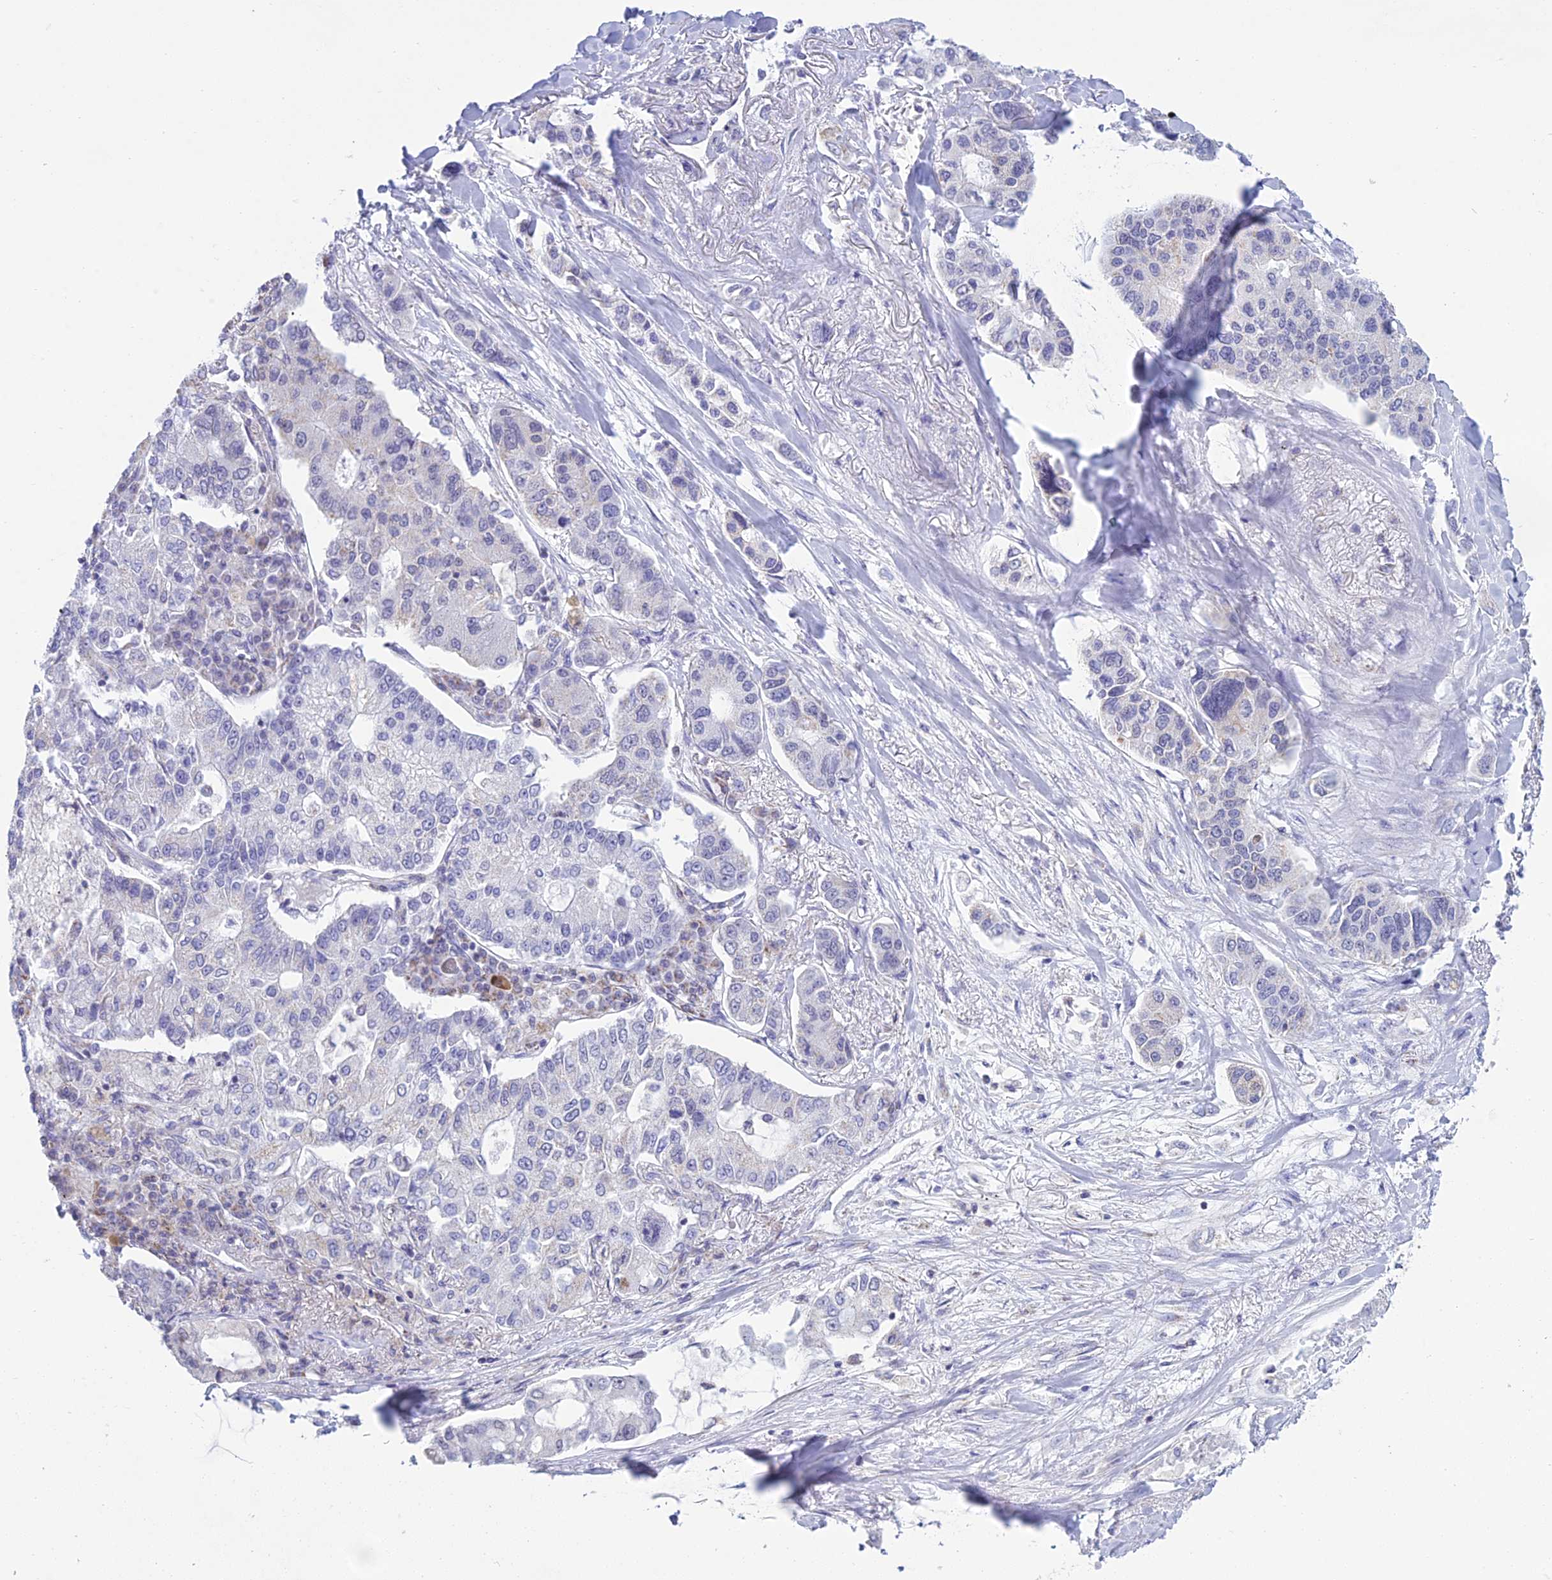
{"staining": {"intensity": "negative", "quantity": "none", "location": "none"}, "tissue": "lung cancer", "cell_type": "Tumor cells", "image_type": "cancer", "snomed": [{"axis": "morphology", "description": "Adenocarcinoma, NOS"}, {"axis": "topography", "description": "Lung"}], "caption": "Tumor cells show no significant staining in adenocarcinoma (lung). Brightfield microscopy of IHC stained with DAB (3,3'-diaminobenzidine) (brown) and hematoxylin (blue), captured at high magnification.", "gene": "KLF14", "patient": {"sex": "male", "age": 49}}